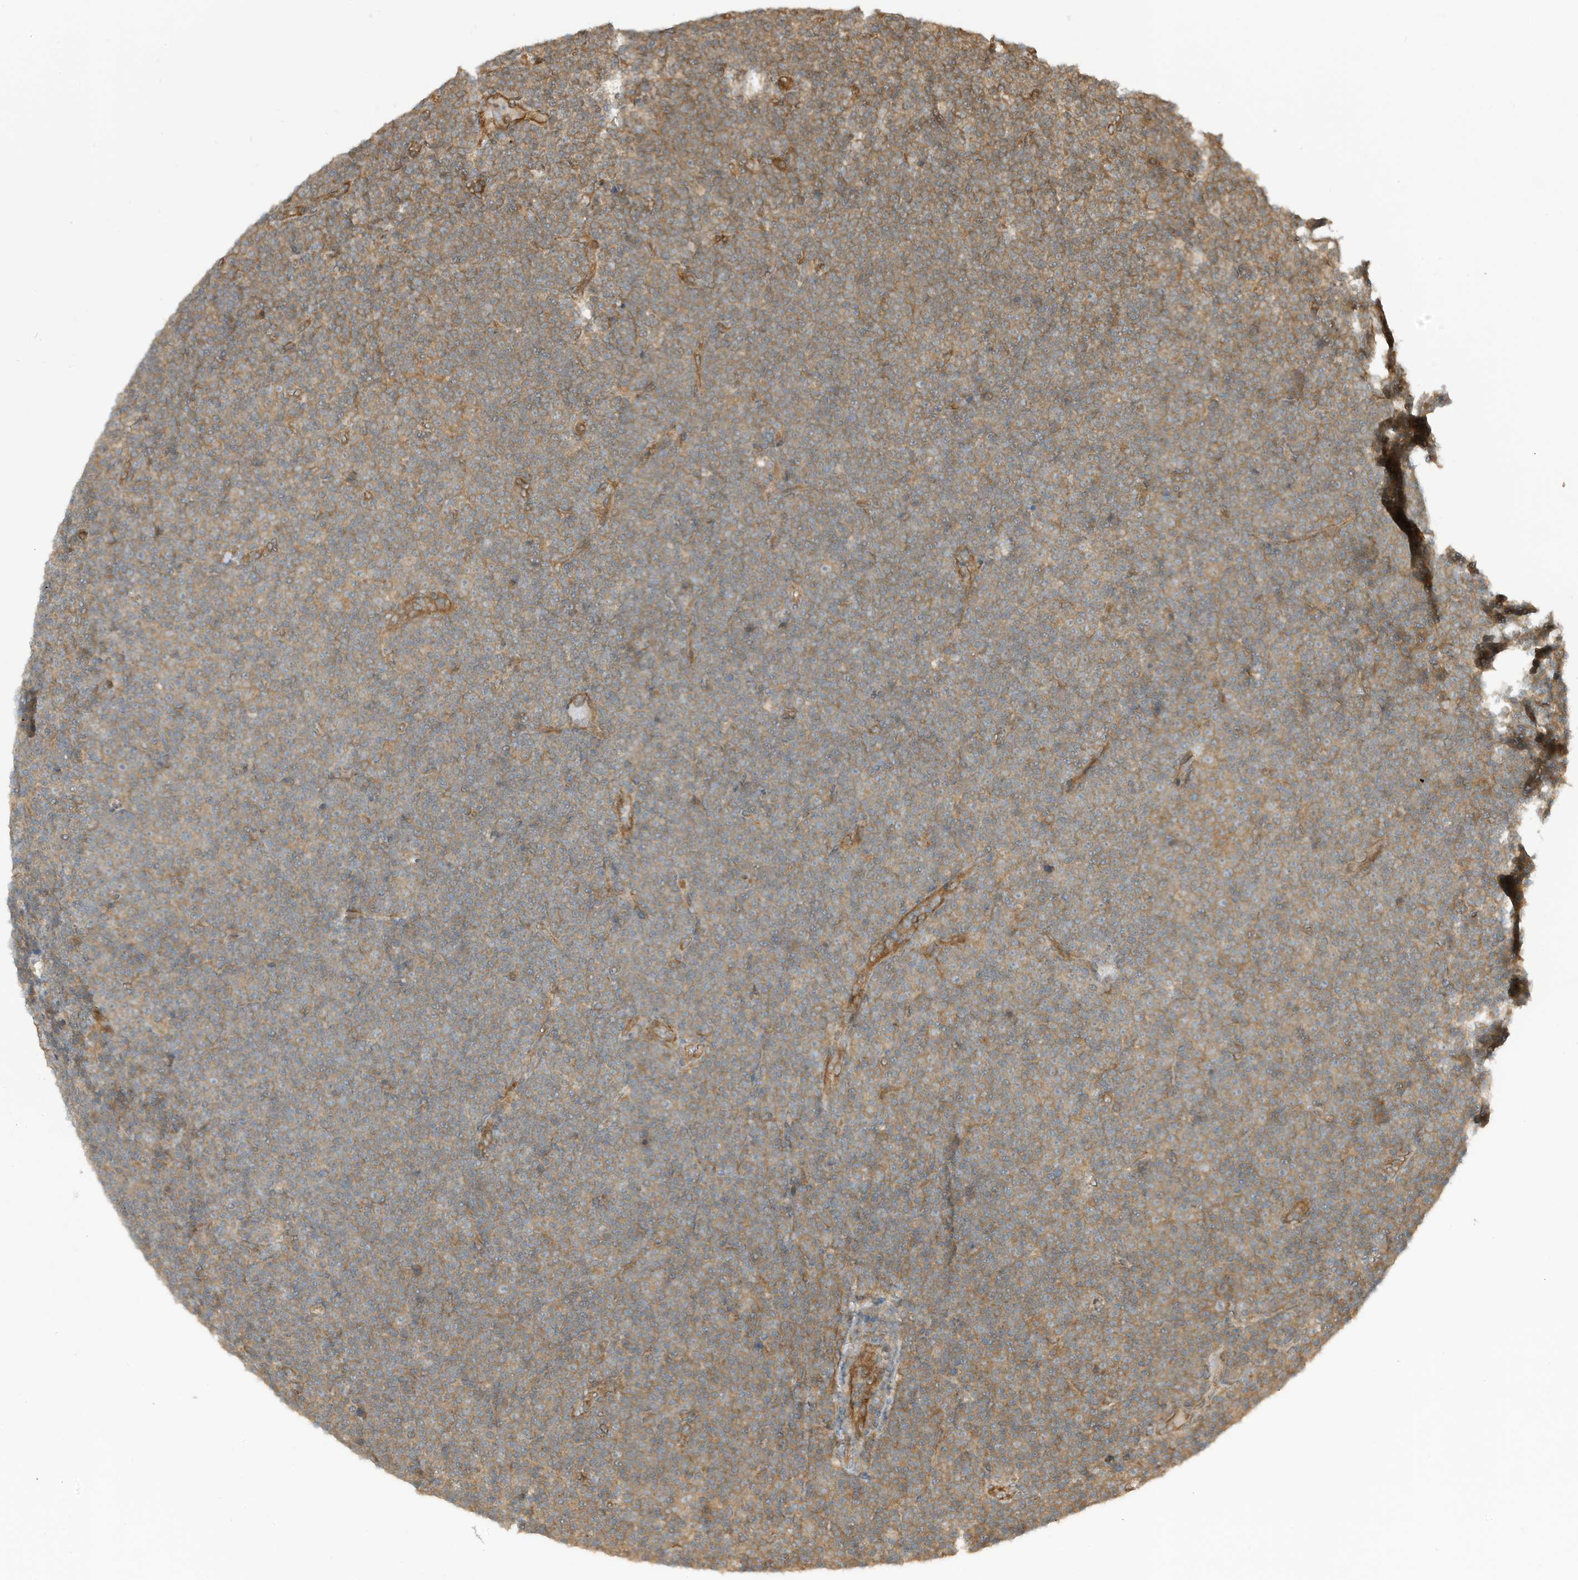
{"staining": {"intensity": "moderate", "quantity": ">75%", "location": "cytoplasmic/membranous"}, "tissue": "lymphoma", "cell_type": "Tumor cells", "image_type": "cancer", "snomed": [{"axis": "morphology", "description": "Malignant lymphoma, non-Hodgkin's type, Low grade"}, {"axis": "topography", "description": "Lymph node"}], "caption": "Protein positivity by IHC reveals moderate cytoplasmic/membranous staining in approximately >75% of tumor cells in low-grade malignant lymphoma, non-Hodgkin's type.", "gene": "CDC42EP3", "patient": {"sex": "female", "age": 67}}